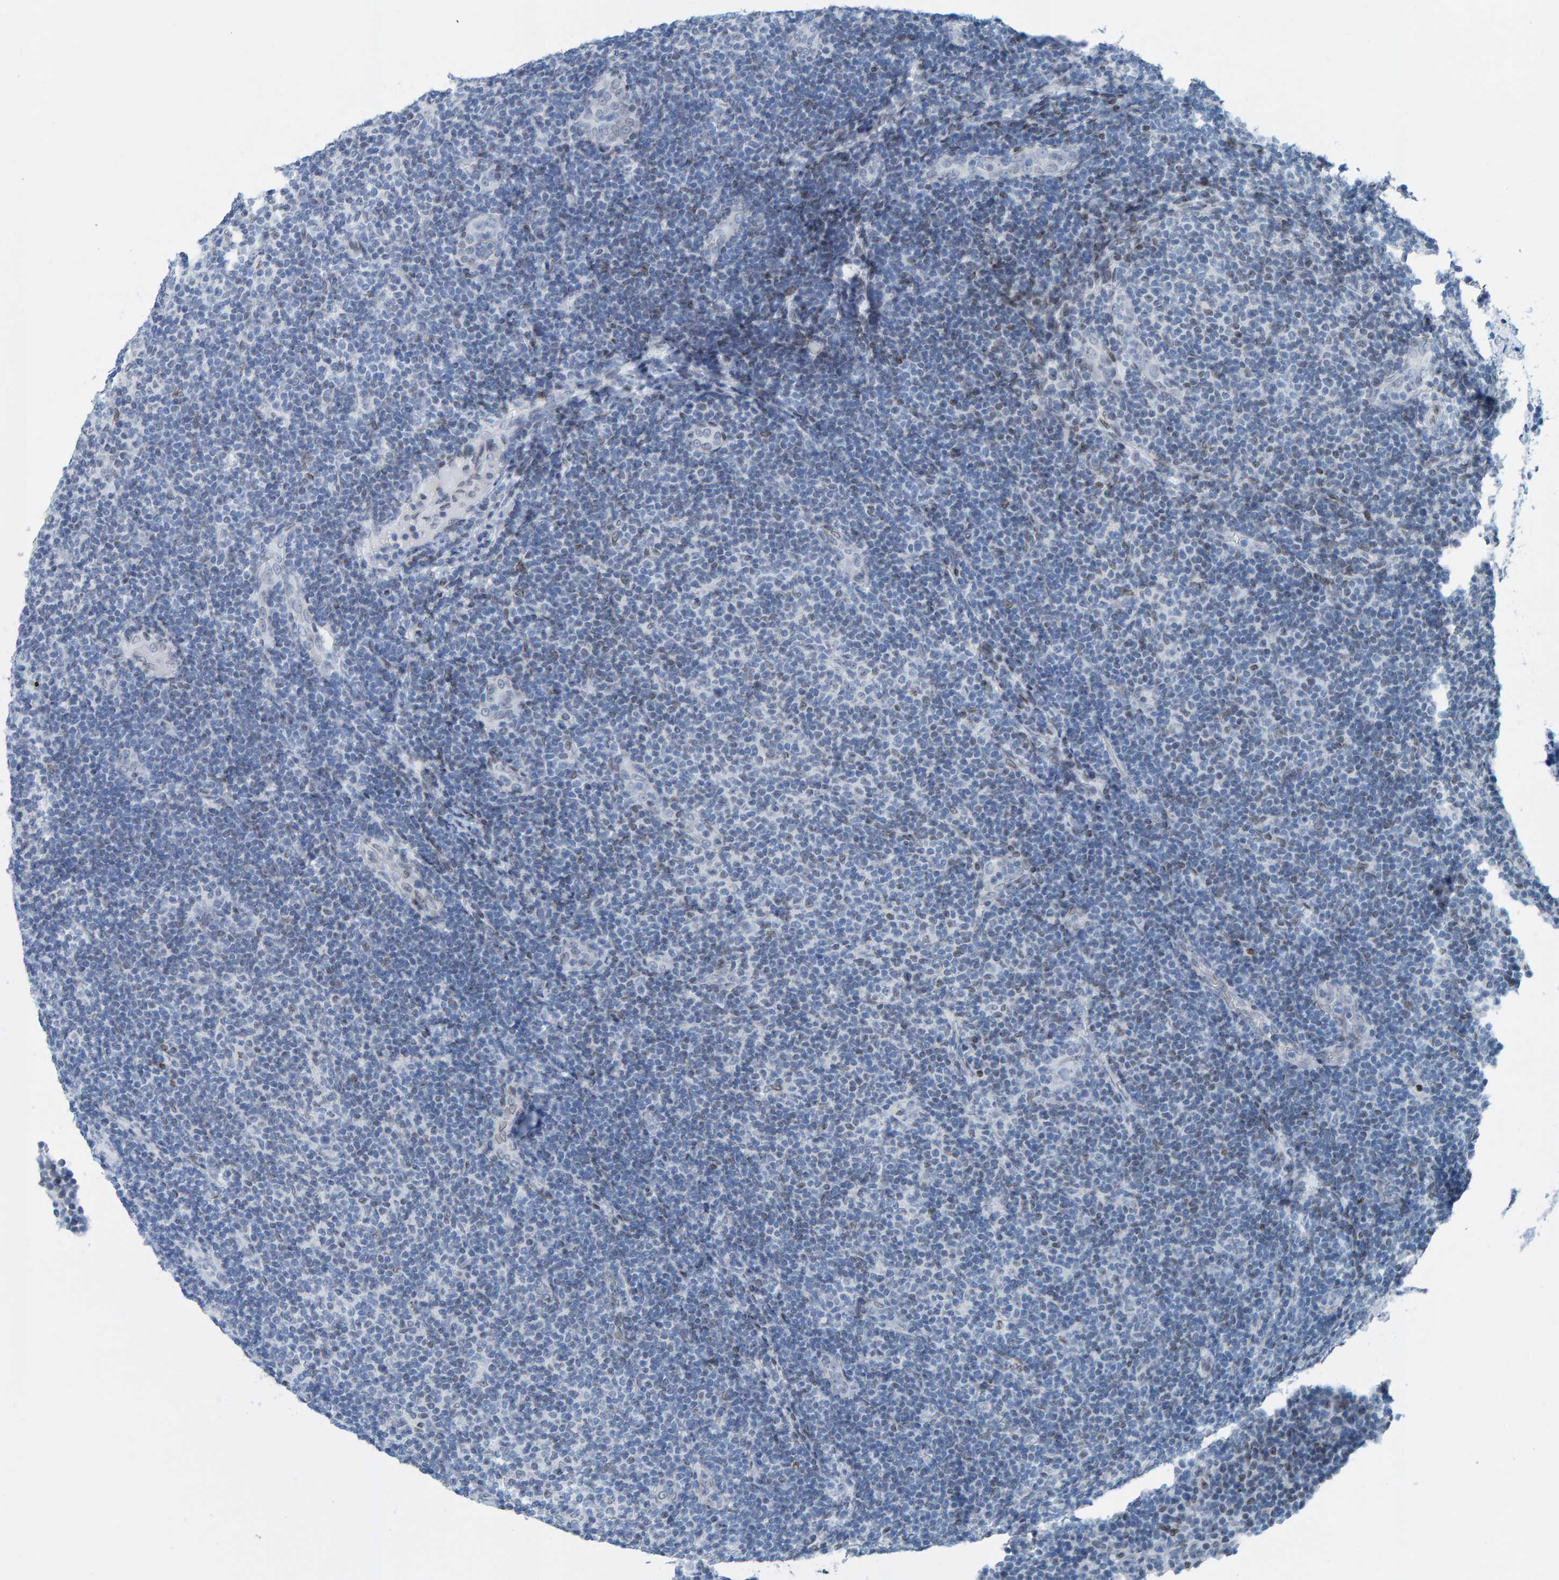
{"staining": {"intensity": "negative", "quantity": "none", "location": "none"}, "tissue": "lymphoma", "cell_type": "Tumor cells", "image_type": "cancer", "snomed": [{"axis": "morphology", "description": "Malignant lymphoma, non-Hodgkin's type, Low grade"}, {"axis": "topography", "description": "Lymph node"}], "caption": "Immunohistochemistry (IHC) of human malignant lymphoma, non-Hodgkin's type (low-grade) demonstrates no expression in tumor cells.", "gene": "LMNB2", "patient": {"sex": "male", "age": 83}}